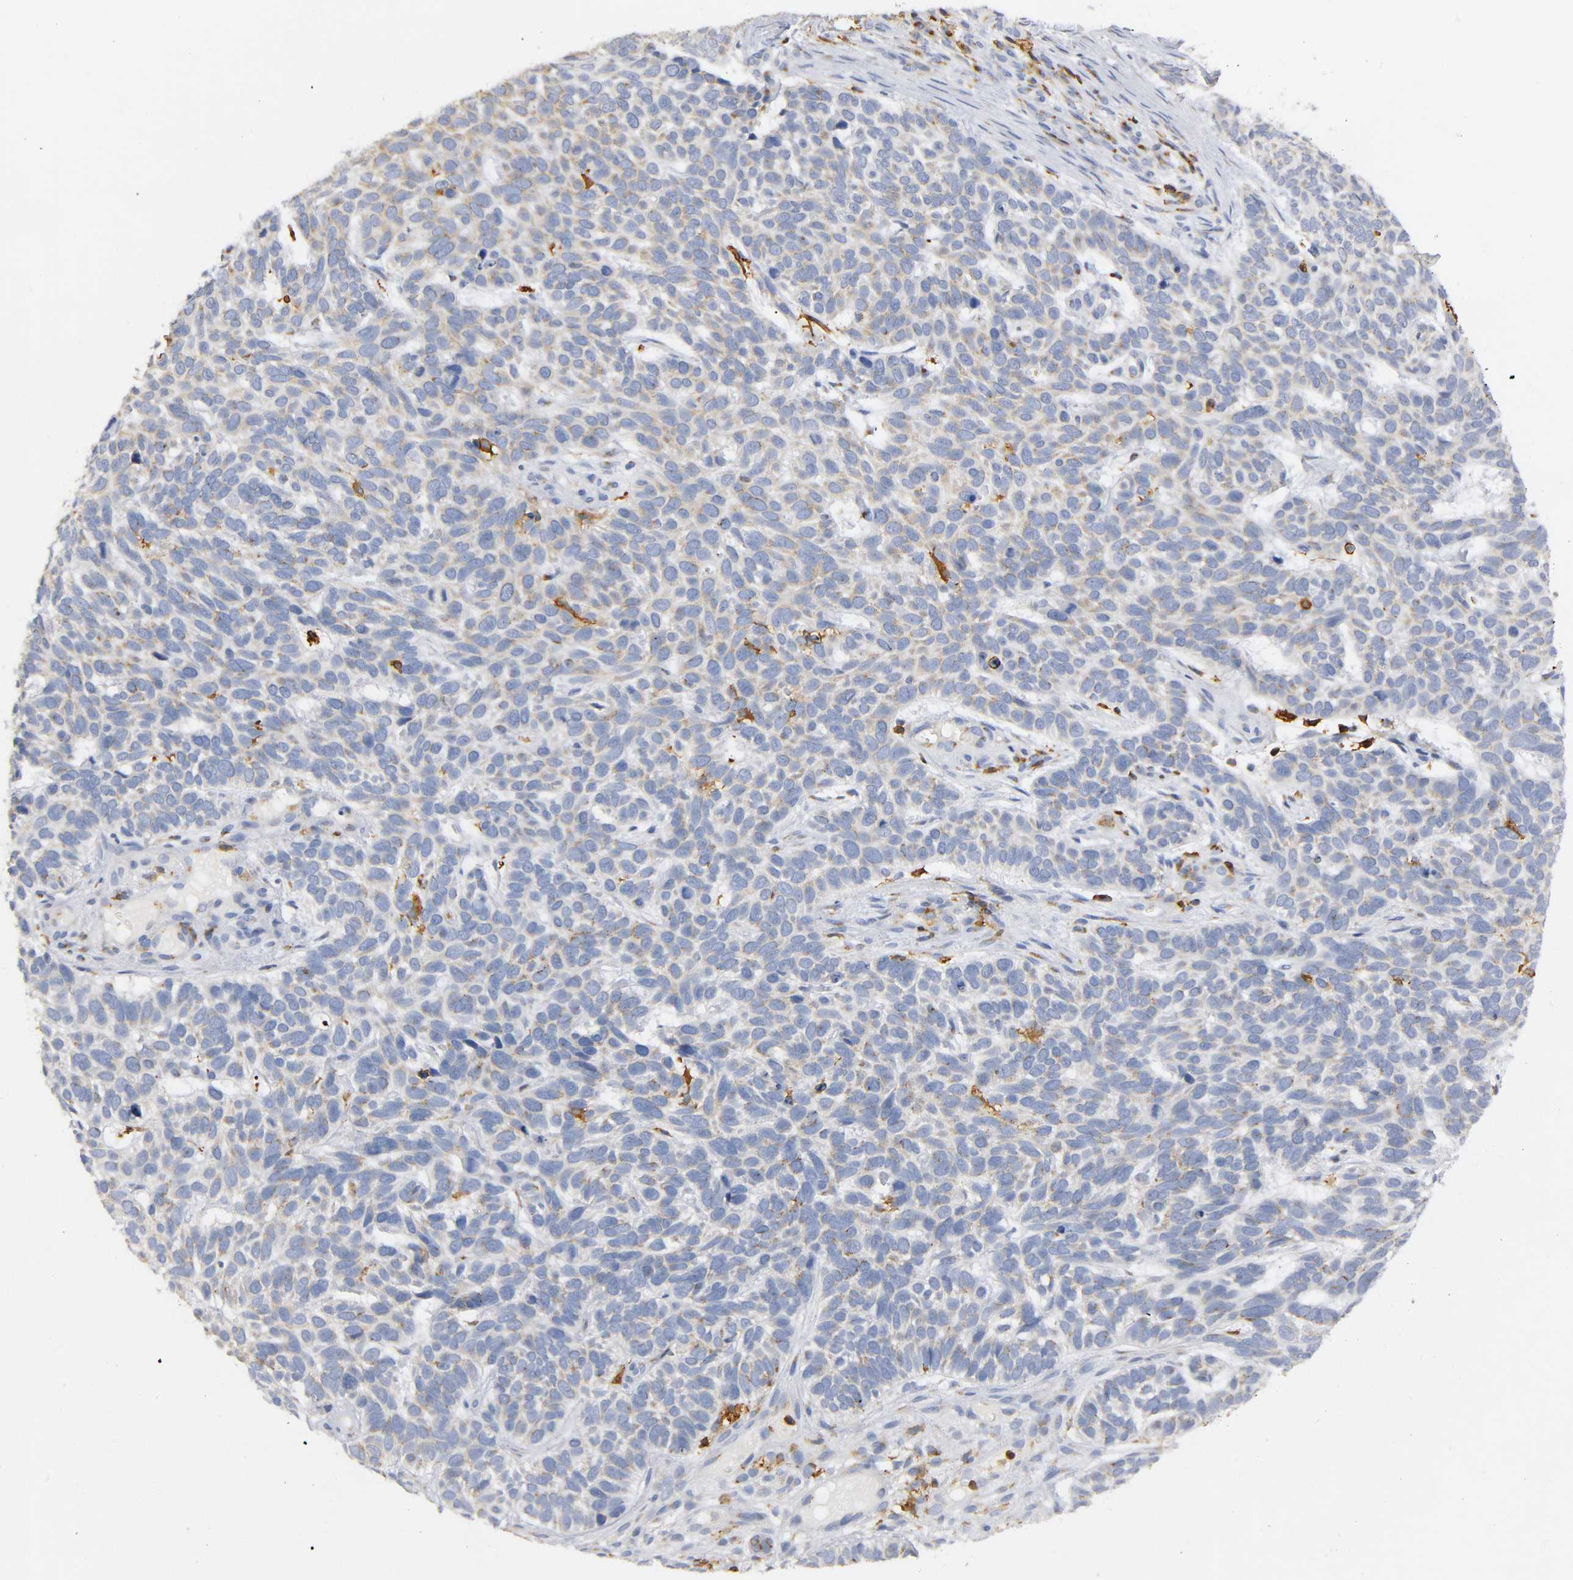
{"staining": {"intensity": "weak", "quantity": "25%-75%", "location": "nuclear"}, "tissue": "skin cancer", "cell_type": "Tumor cells", "image_type": "cancer", "snomed": [{"axis": "morphology", "description": "Basal cell carcinoma"}, {"axis": "topography", "description": "Skin"}], "caption": "IHC photomicrograph of skin cancer (basal cell carcinoma) stained for a protein (brown), which reveals low levels of weak nuclear staining in about 25%-75% of tumor cells.", "gene": "CAPN10", "patient": {"sex": "male", "age": 87}}